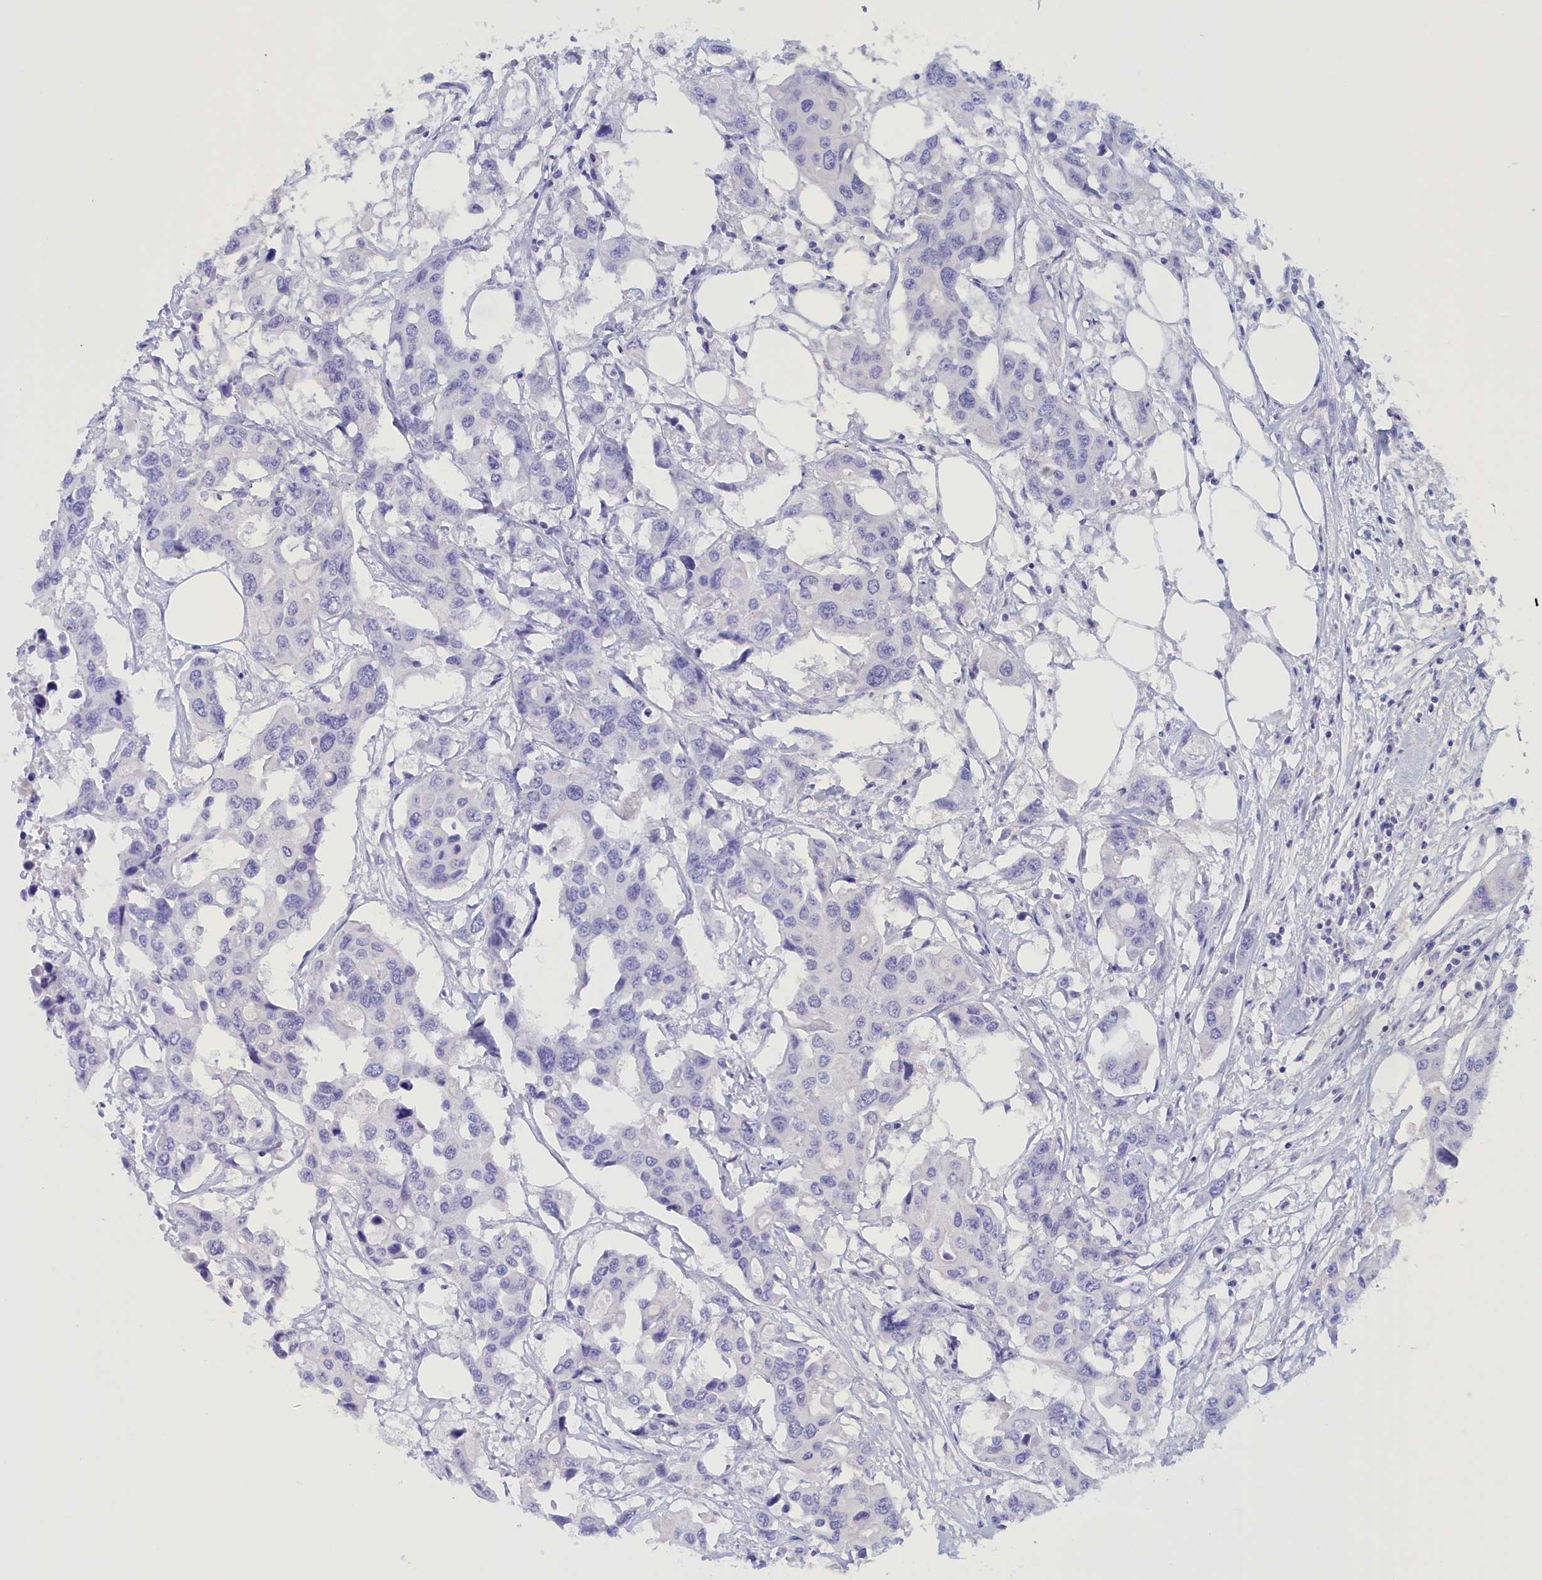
{"staining": {"intensity": "negative", "quantity": "none", "location": "none"}, "tissue": "colorectal cancer", "cell_type": "Tumor cells", "image_type": "cancer", "snomed": [{"axis": "morphology", "description": "Adenocarcinoma, NOS"}, {"axis": "topography", "description": "Colon"}], "caption": "Immunohistochemical staining of human colorectal cancer shows no significant positivity in tumor cells.", "gene": "PROK2", "patient": {"sex": "male", "age": 77}}